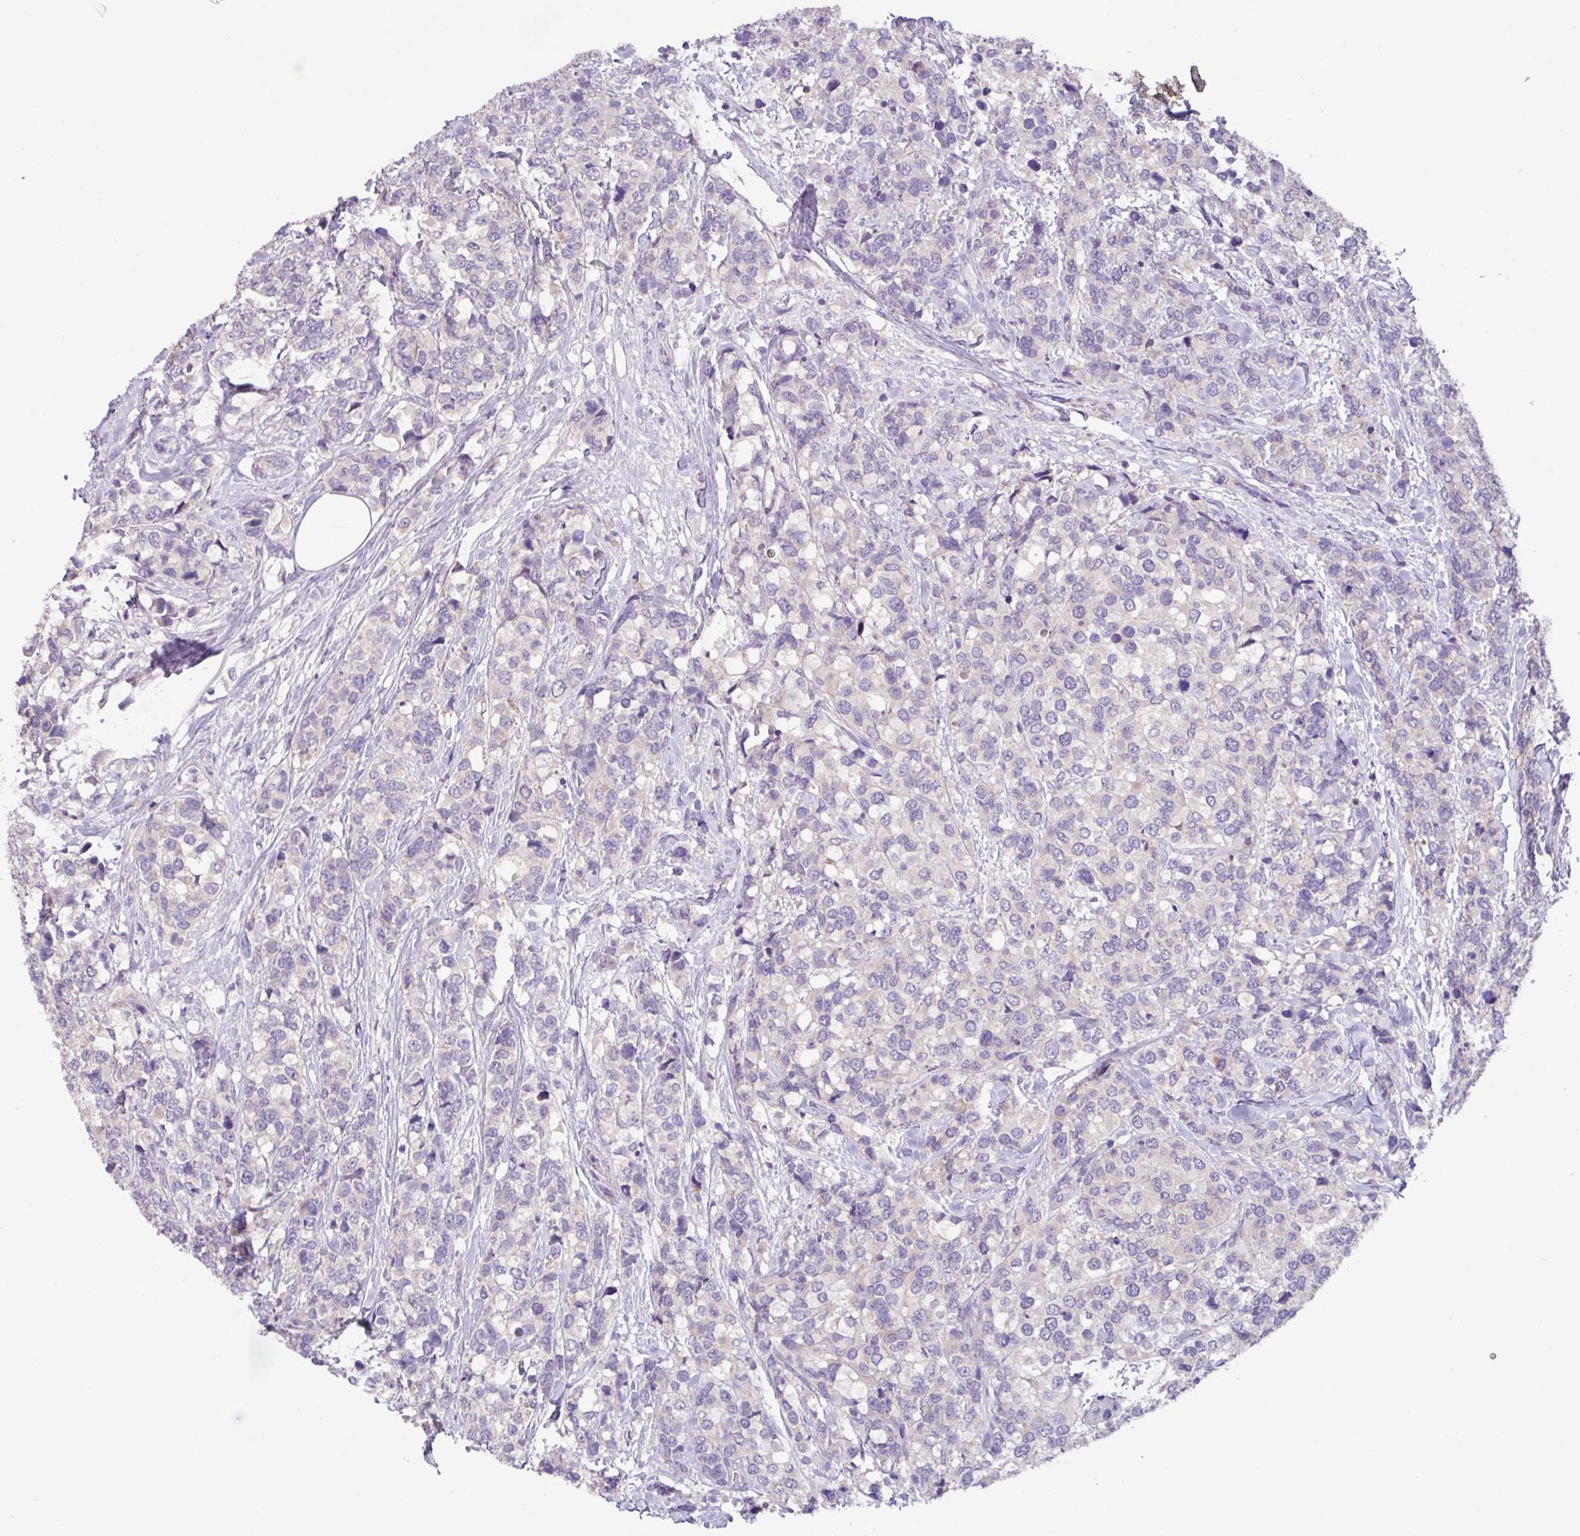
{"staining": {"intensity": "negative", "quantity": "none", "location": "none"}, "tissue": "breast cancer", "cell_type": "Tumor cells", "image_type": "cancer", "snomed": [{"axis": "morphology", "description": "Lobular carcinoma"}, {"axis": "topography", "description": "Breast"}], "caption": "This is an immunohistochemistry (IHC) micrograph of human breast lobular carcinoma. There is no expression in tumor cells.", "gene": "PAX8", "patient": {"sex": "female", "age": 59}}